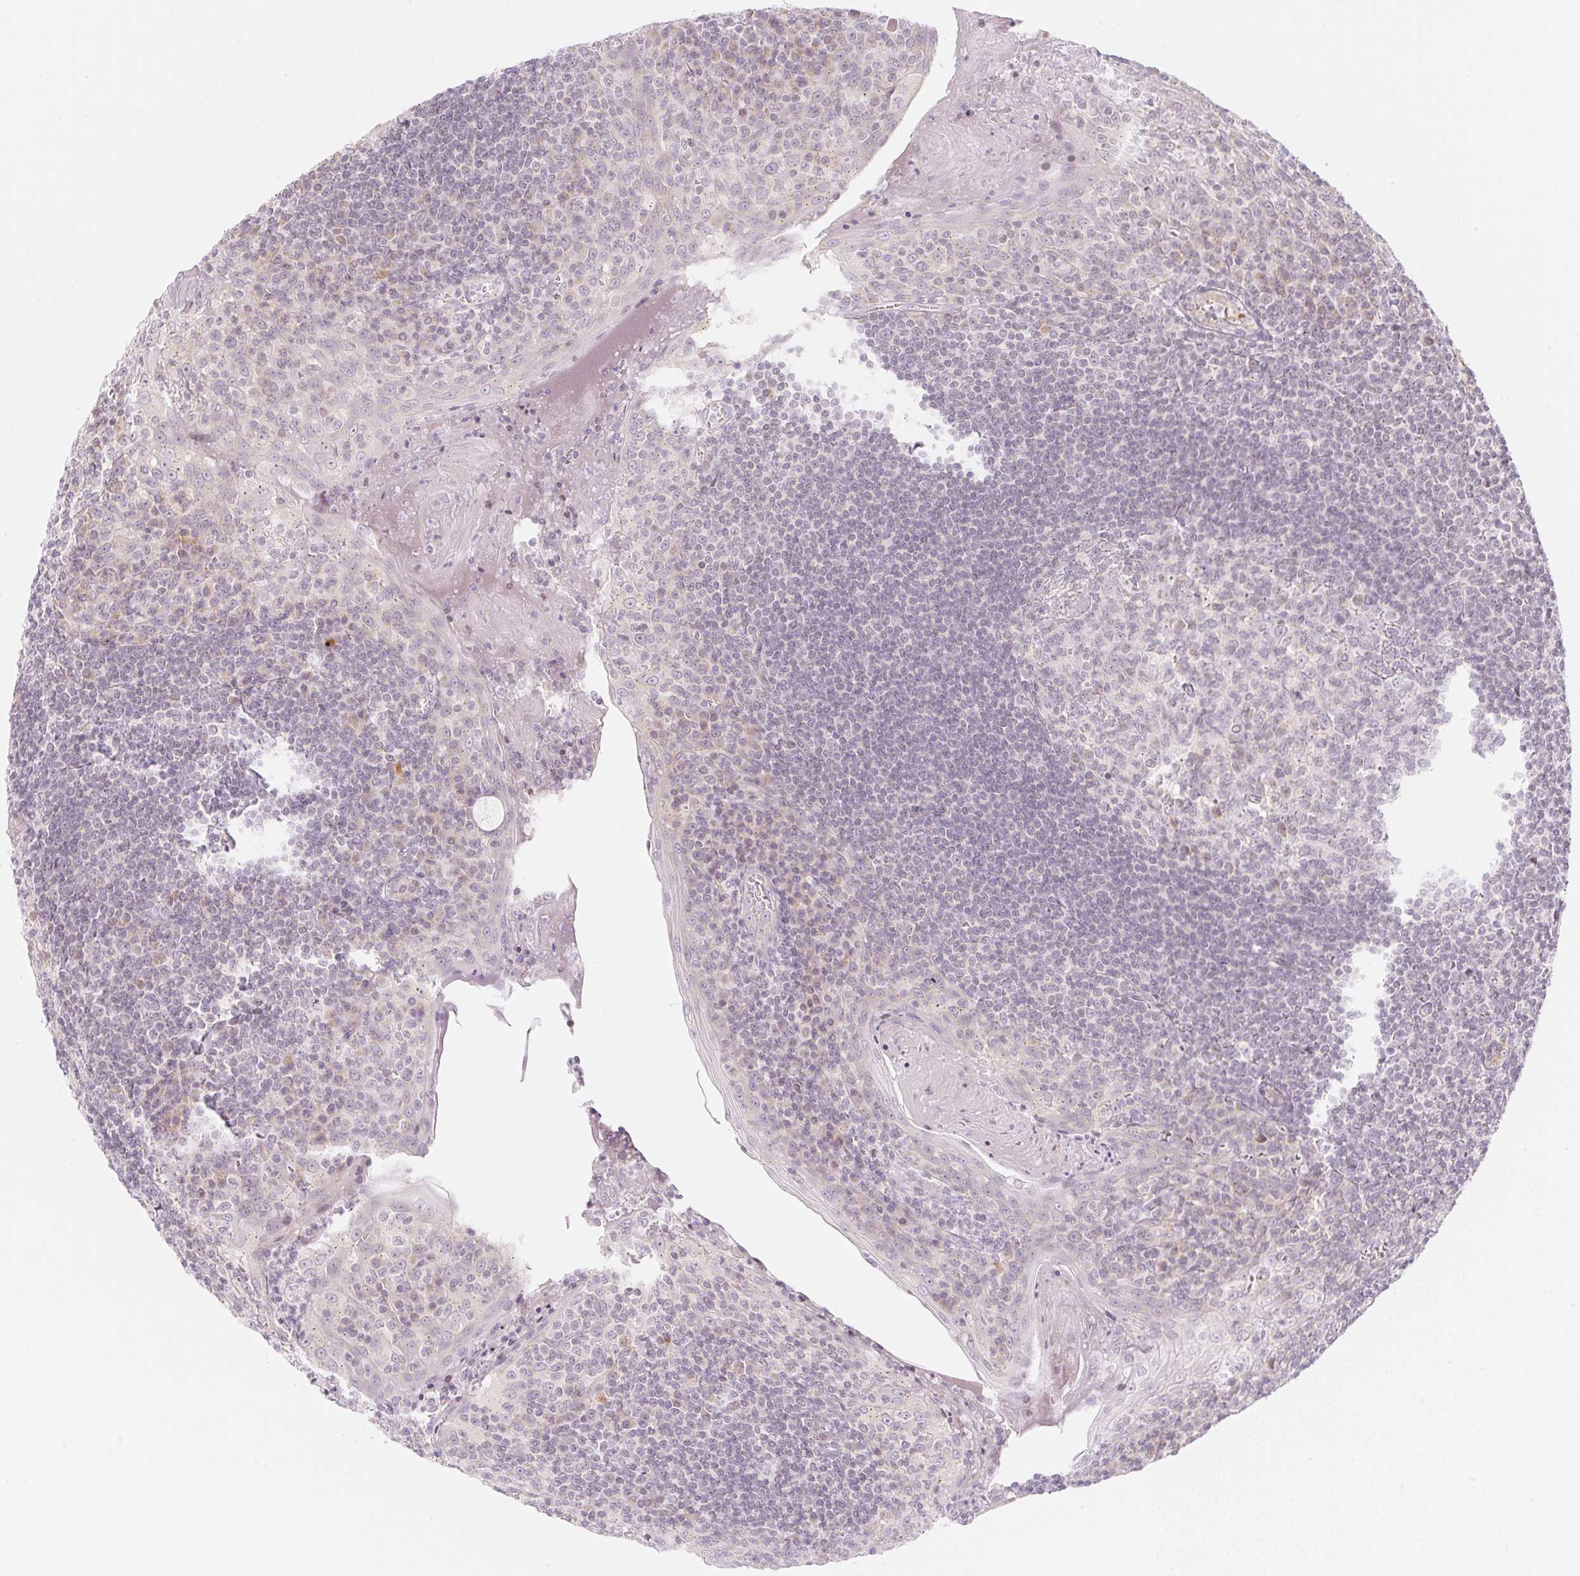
{"staining": {"intensity": "negative", "quantity": "none", "location": "none"}, "tissue": "tonsil", "cell_type": "Germinal center cells", "image_type": "normal", "snomed": [{"axis": "morphology", "description": "Normal tissue, NOS"}, {"axis": "topography", "description": "Tonsil"}], "caption": "Human tonsil stained for a protein using immunohistochemistry (IHC) displays no expression in germinal center cells.", "gene": "CASKIN1", "patient": {"sex": "male", "age": 27}}